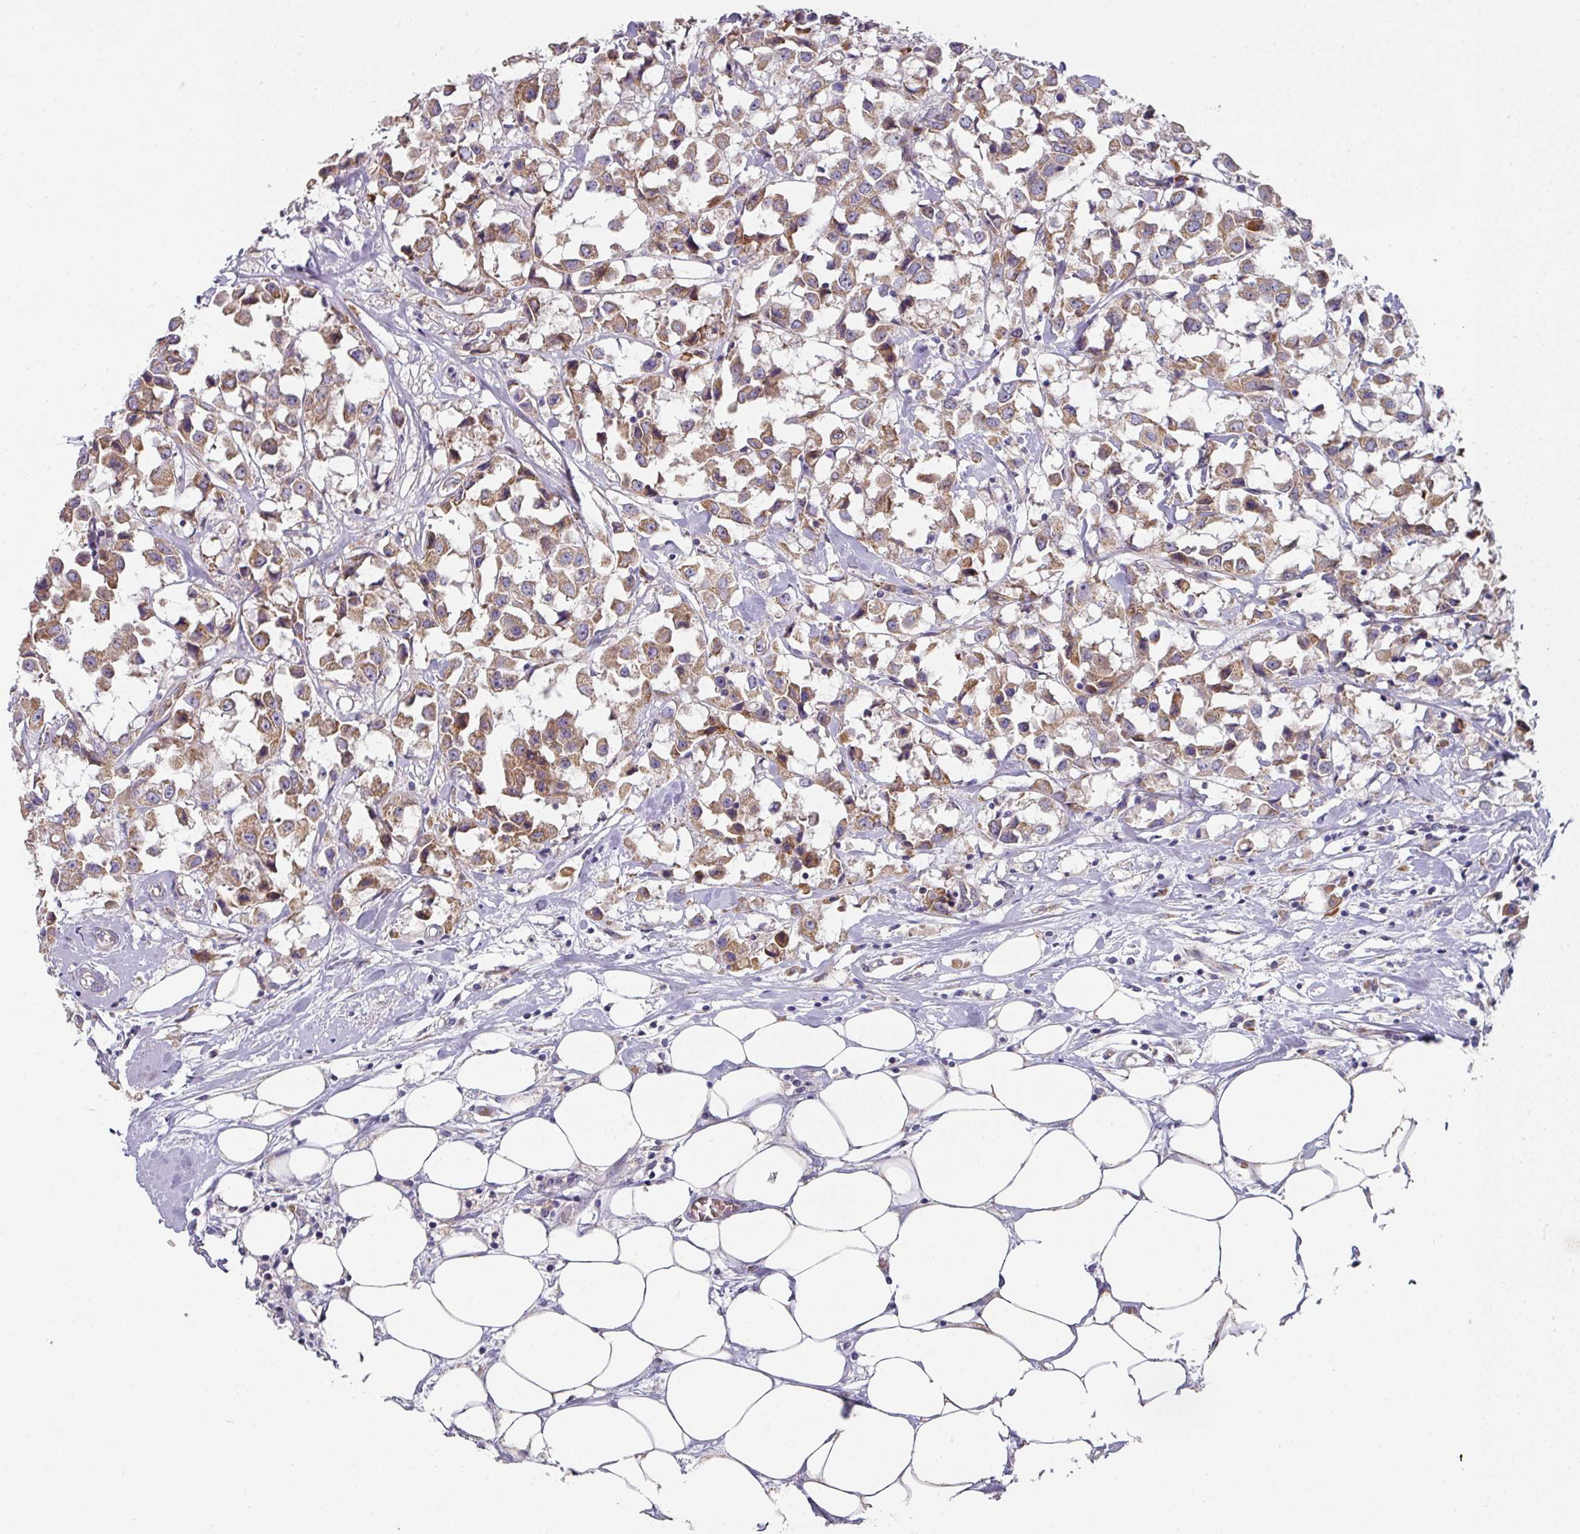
{"staining": {"intensity": "moderate", "quantity": ">75%", "location": "cytoplasmic/membranous"}, "tissue": "breast cancer", "cell_type": "Tumor cells", "image_type": "cancer", "snomed": [{"axis": "morphology", "description": "Duct carcinoma"}, {"axis": "topography", "description": "Breast"}], "caption": "Brown immunohistochemical staining in human breast invasive ductal carcinoma displays moderate cytoplasmic/membranous positivity in approximately >75% of tumor cells.", "gene": "PYROXD2", "patient": {"sex": "female", "age": 61}}